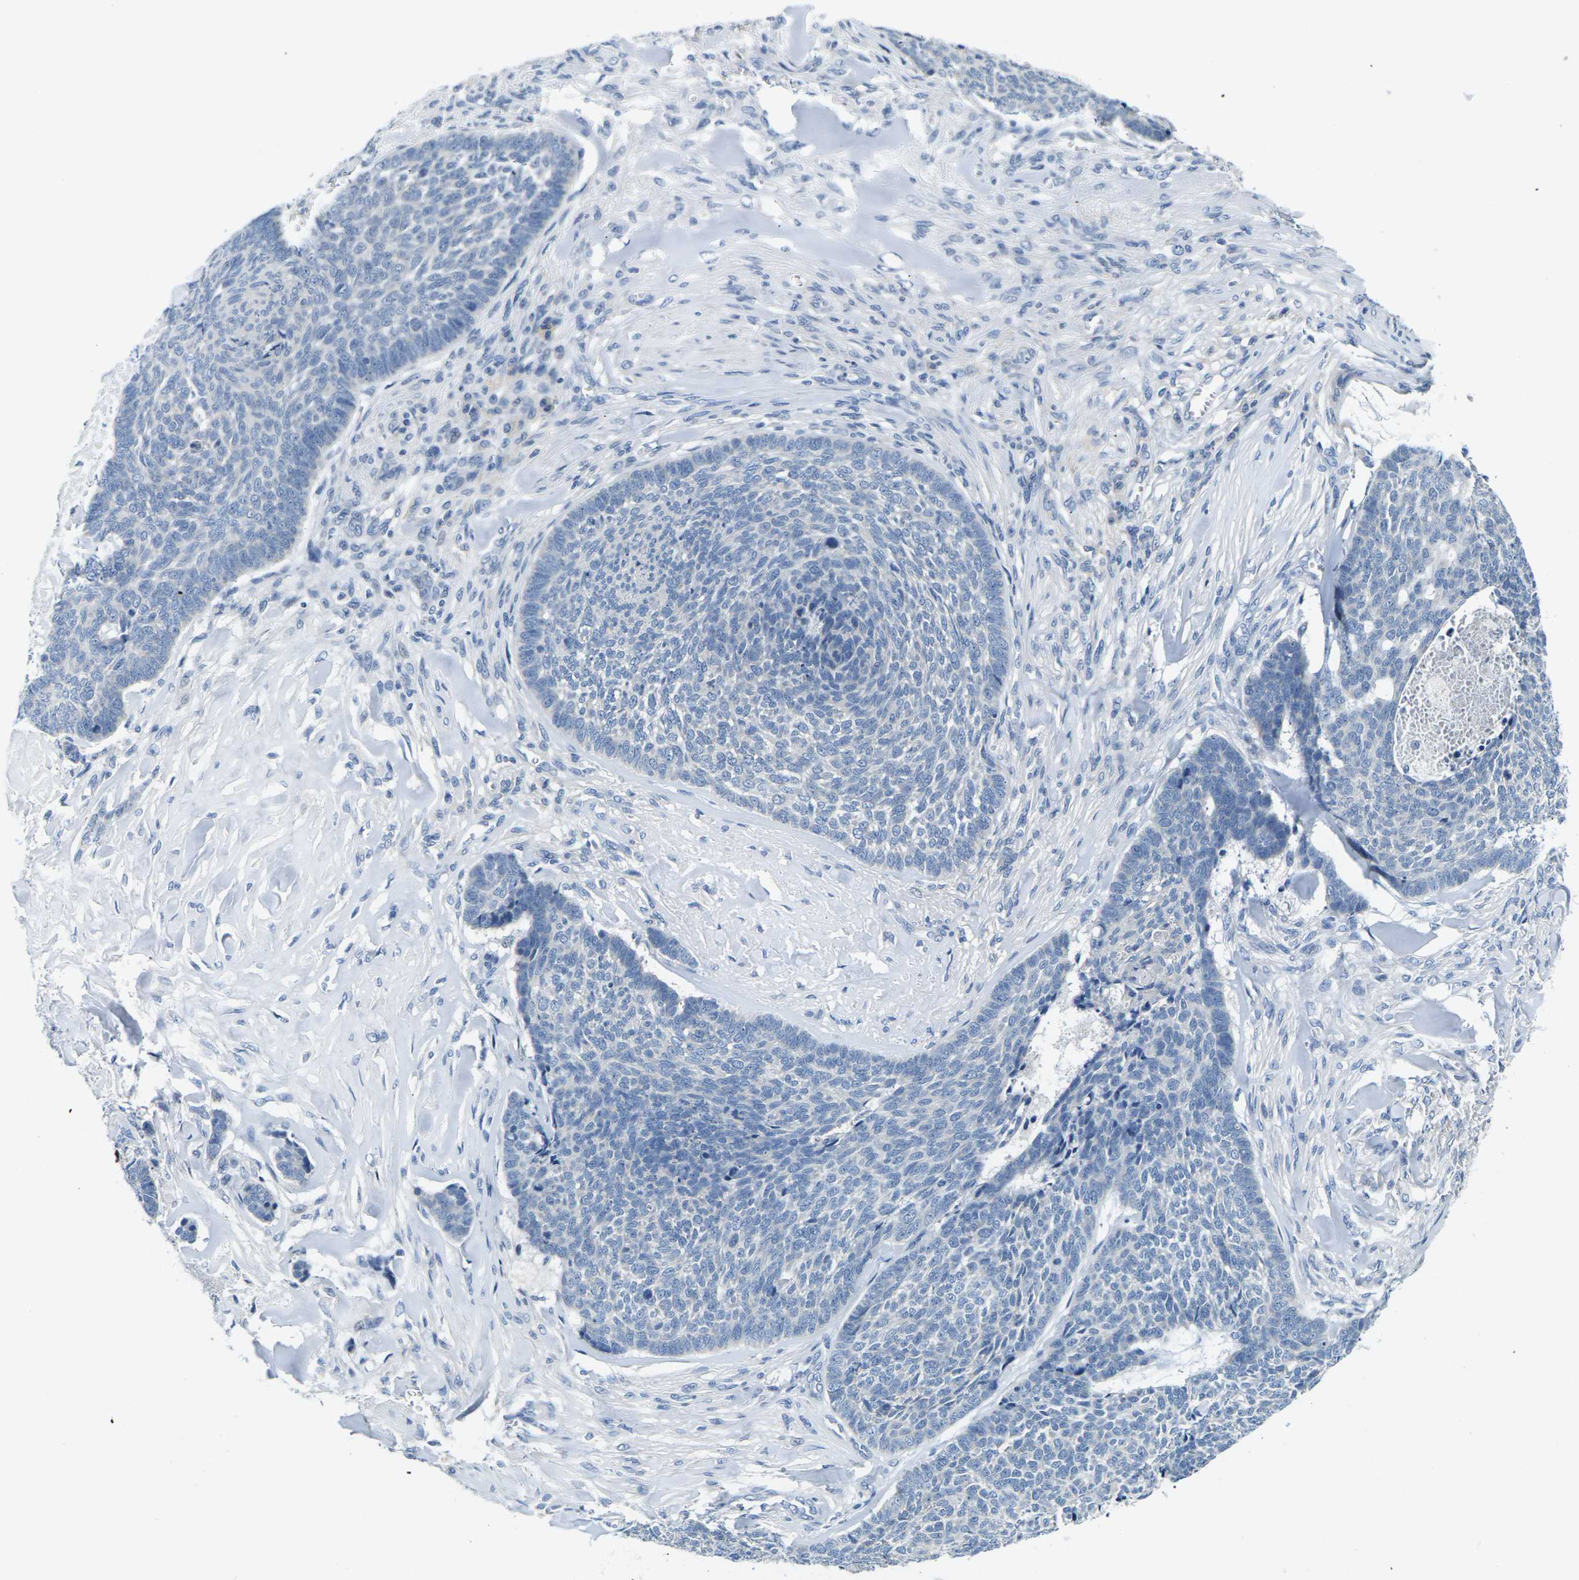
{"staining": {"intensity": "negative", "quantity": "none", "location": "none"}, "tissue": "skin cancer", "cell_type": "Tumor cells", "image_type": "cancer", "snomed": [{"axis": "morphology", "description": "Basal cell carcinoma"}, {"axis": "topography", "description": "Skin"}], "caption": "DAB immunohistochemical staining of human basal cell carcinoma (skin) exhibits no significant staining in tumor cells.", "gene": "SHISAL2B", "patient": {"sex": "male", "age": 84}}